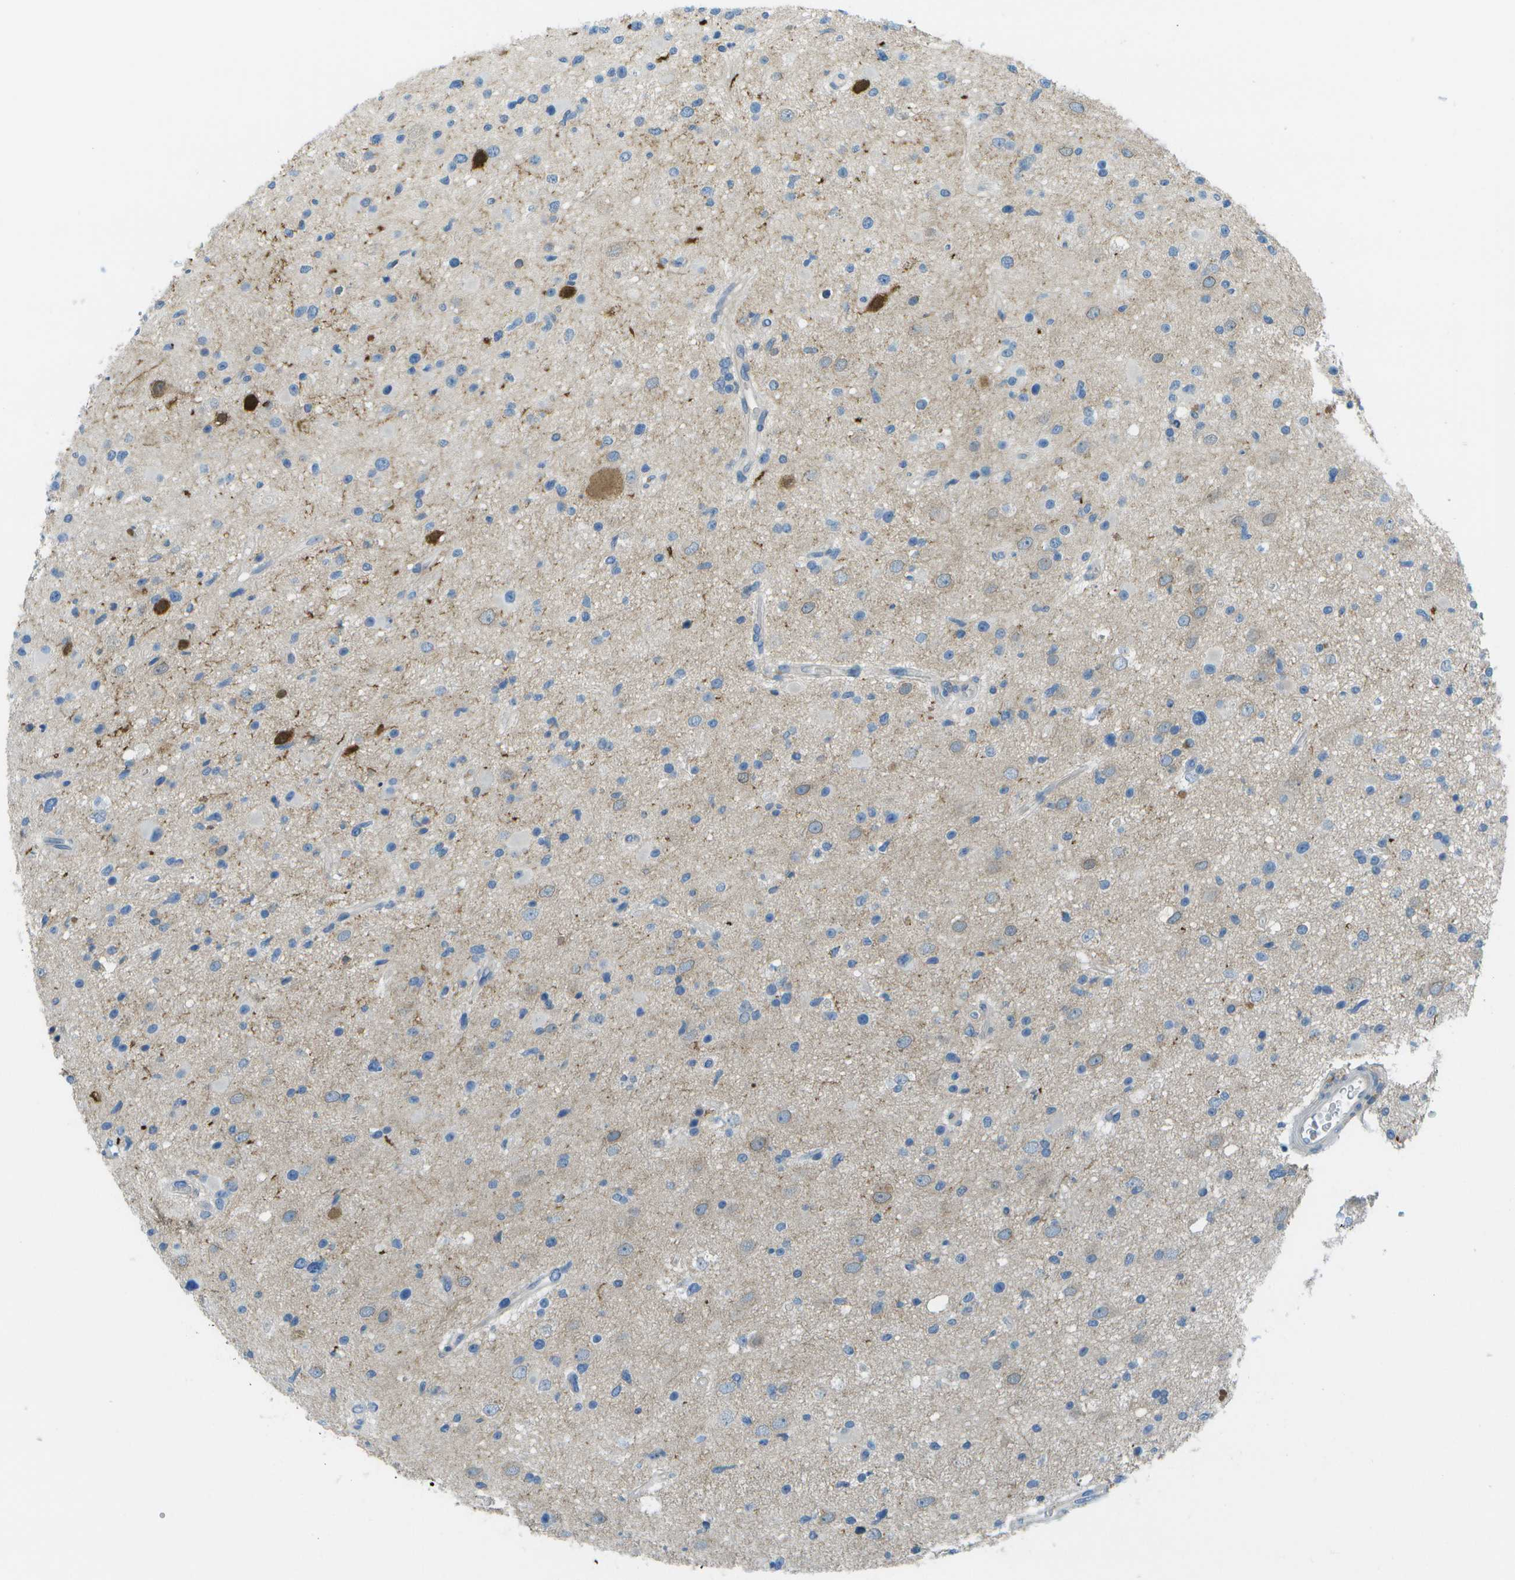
{"staining": {"intensity": "weak", "quantity": "<25%", "location": "cytoplasmic/membranous"}, "tissue": "glioma", "cell_type": "Tumor cells", "image_type": "cancer", "snomed": [{"axis": "morphology", "description": "Glioma, malignant, High grade"}, {"axis": "topography", "description": "Brain"}], "caption": "A histopathology image of malignant glioma (high-grade) stained for a protein exhibits no brown staining in tumor cells.", "gene": "LRRC66", "patient": {"sex": "male", "age": 33}}